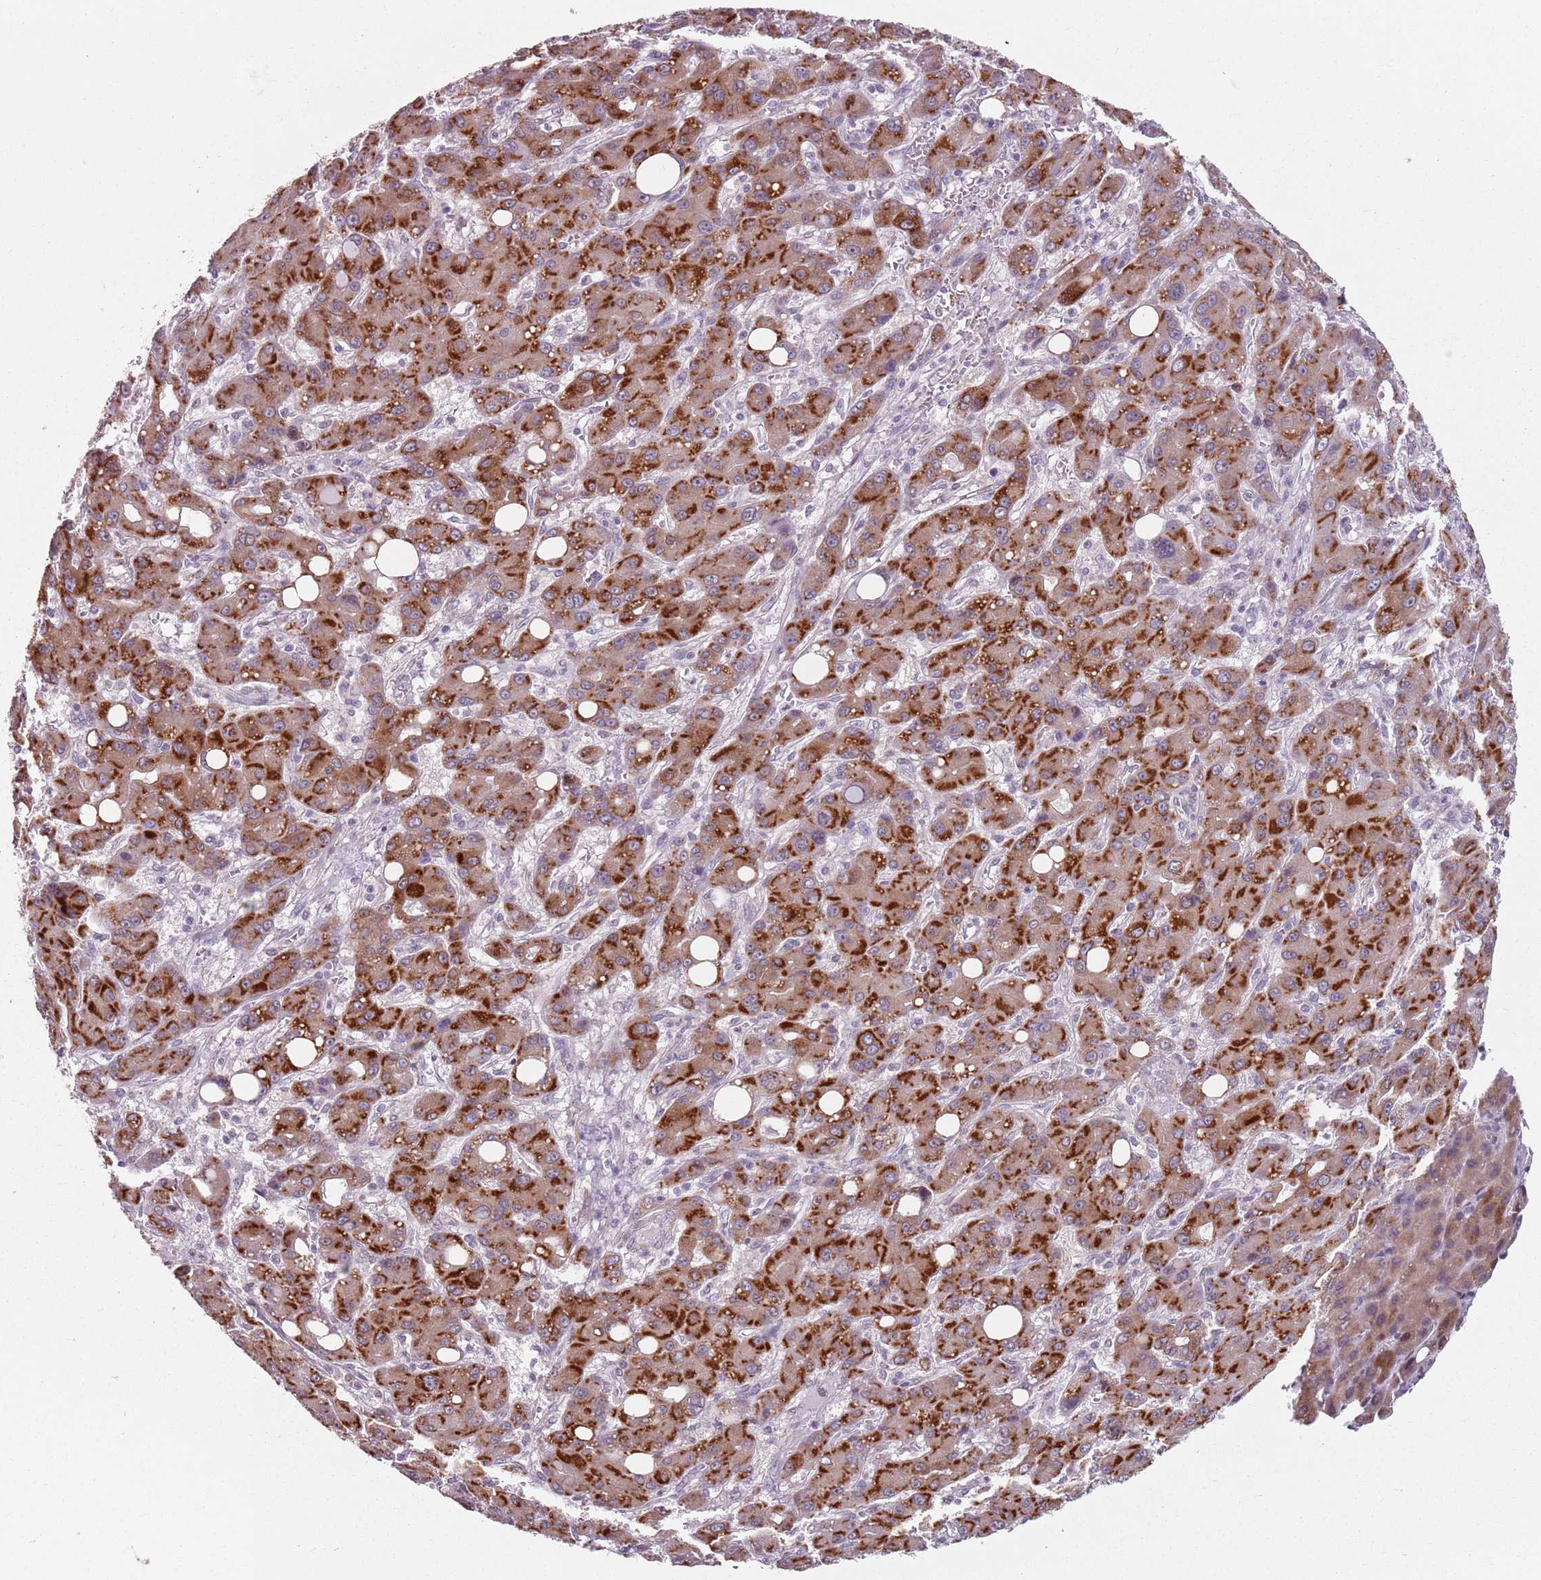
{"staining": {"intensity": "strong", "quantity": ">75%", "location": "cytoplasmic/membranous"}, "tissue": "liver cancer", "cell_type": "Tumor cells", "image_type": "cancer", "snomed": [{"axis": "morphology", "description": "Carcinoma, Hepatocellular, NOS"}, {"axis": "topography", "description": "Liver"}], "caption": "Immunohistochemical staining of human hepatocellular carcinoma (liver) demonstrates high levels of strong cytoplasmic/membranous protein staining in approximately >75% of tumor cells.", "gene": "TMC4", "patient": {"sex": "male", "age": 55}}